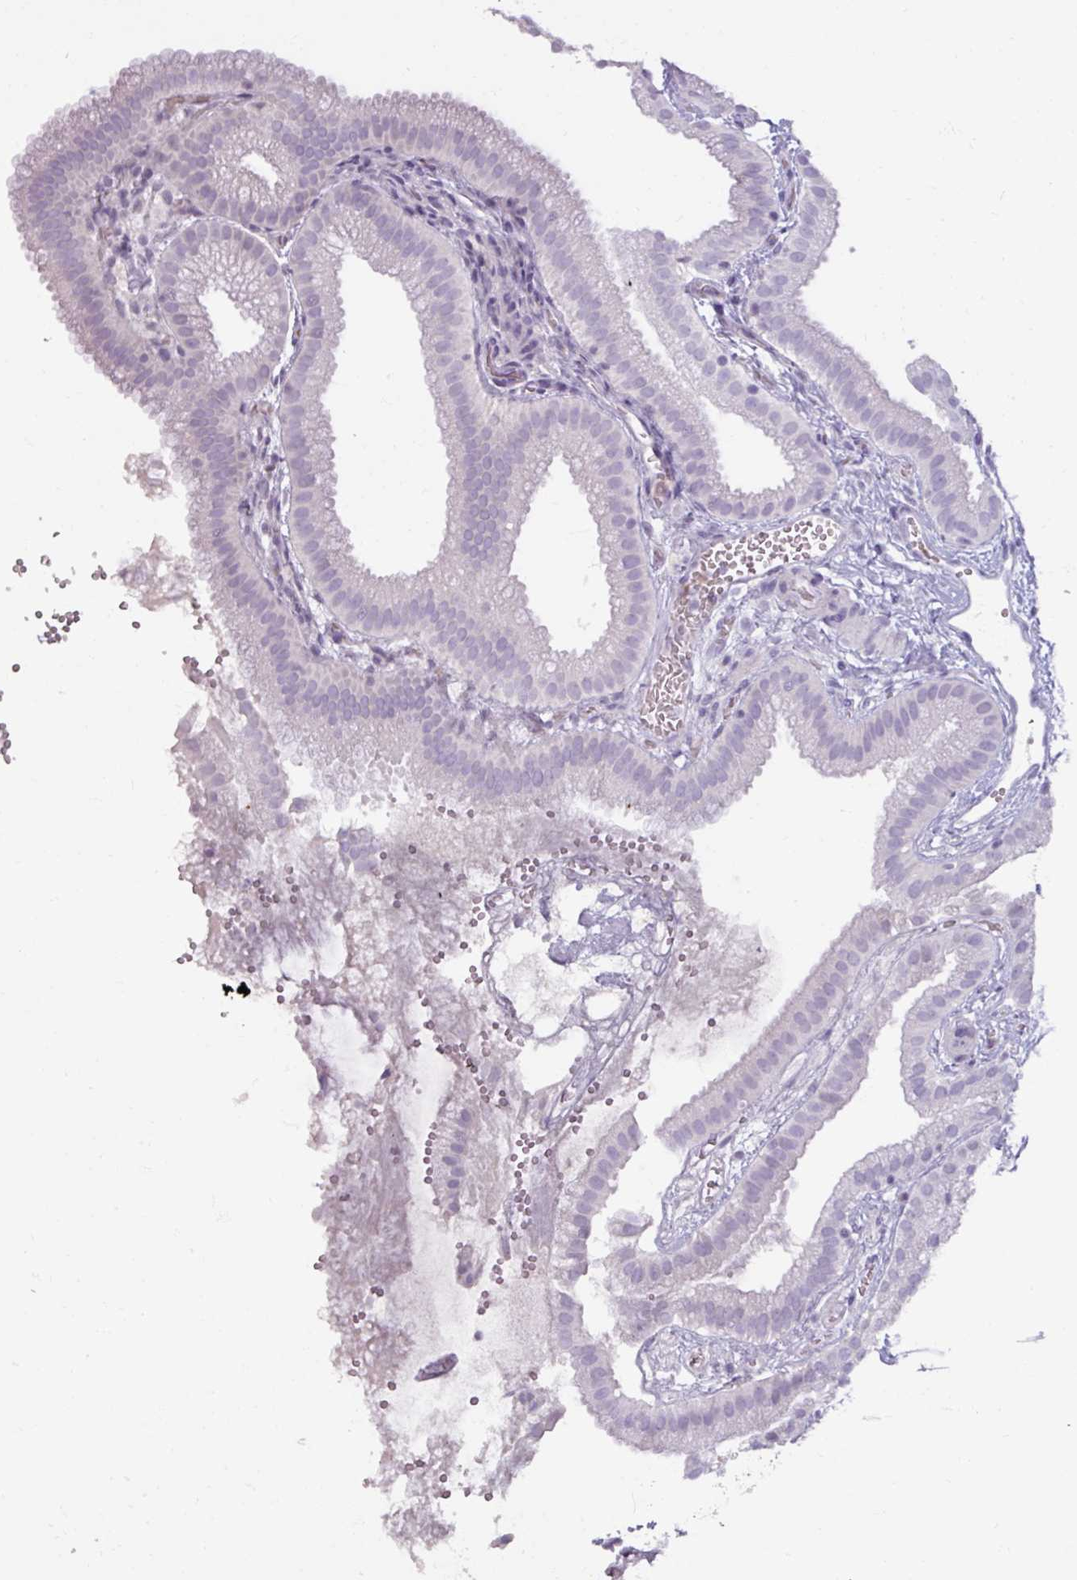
{"staining": {"intensity": "negative", "quantity": "none", "location": "none"}, "tissue": "gallbladder", "cell_type": "Glandular cells", "image_type": "normal", "snomed": [{"axis": "morphology", "description": "Normal tissue, NOS"}, {"axis": "topography", "description": "Gallbladder"}], "caption": "Protein analysis of normal gallbladder displays no significant expression in glandular cells.", "gene": "ARG1", "patient": {"sex": "female", "age": 63}}